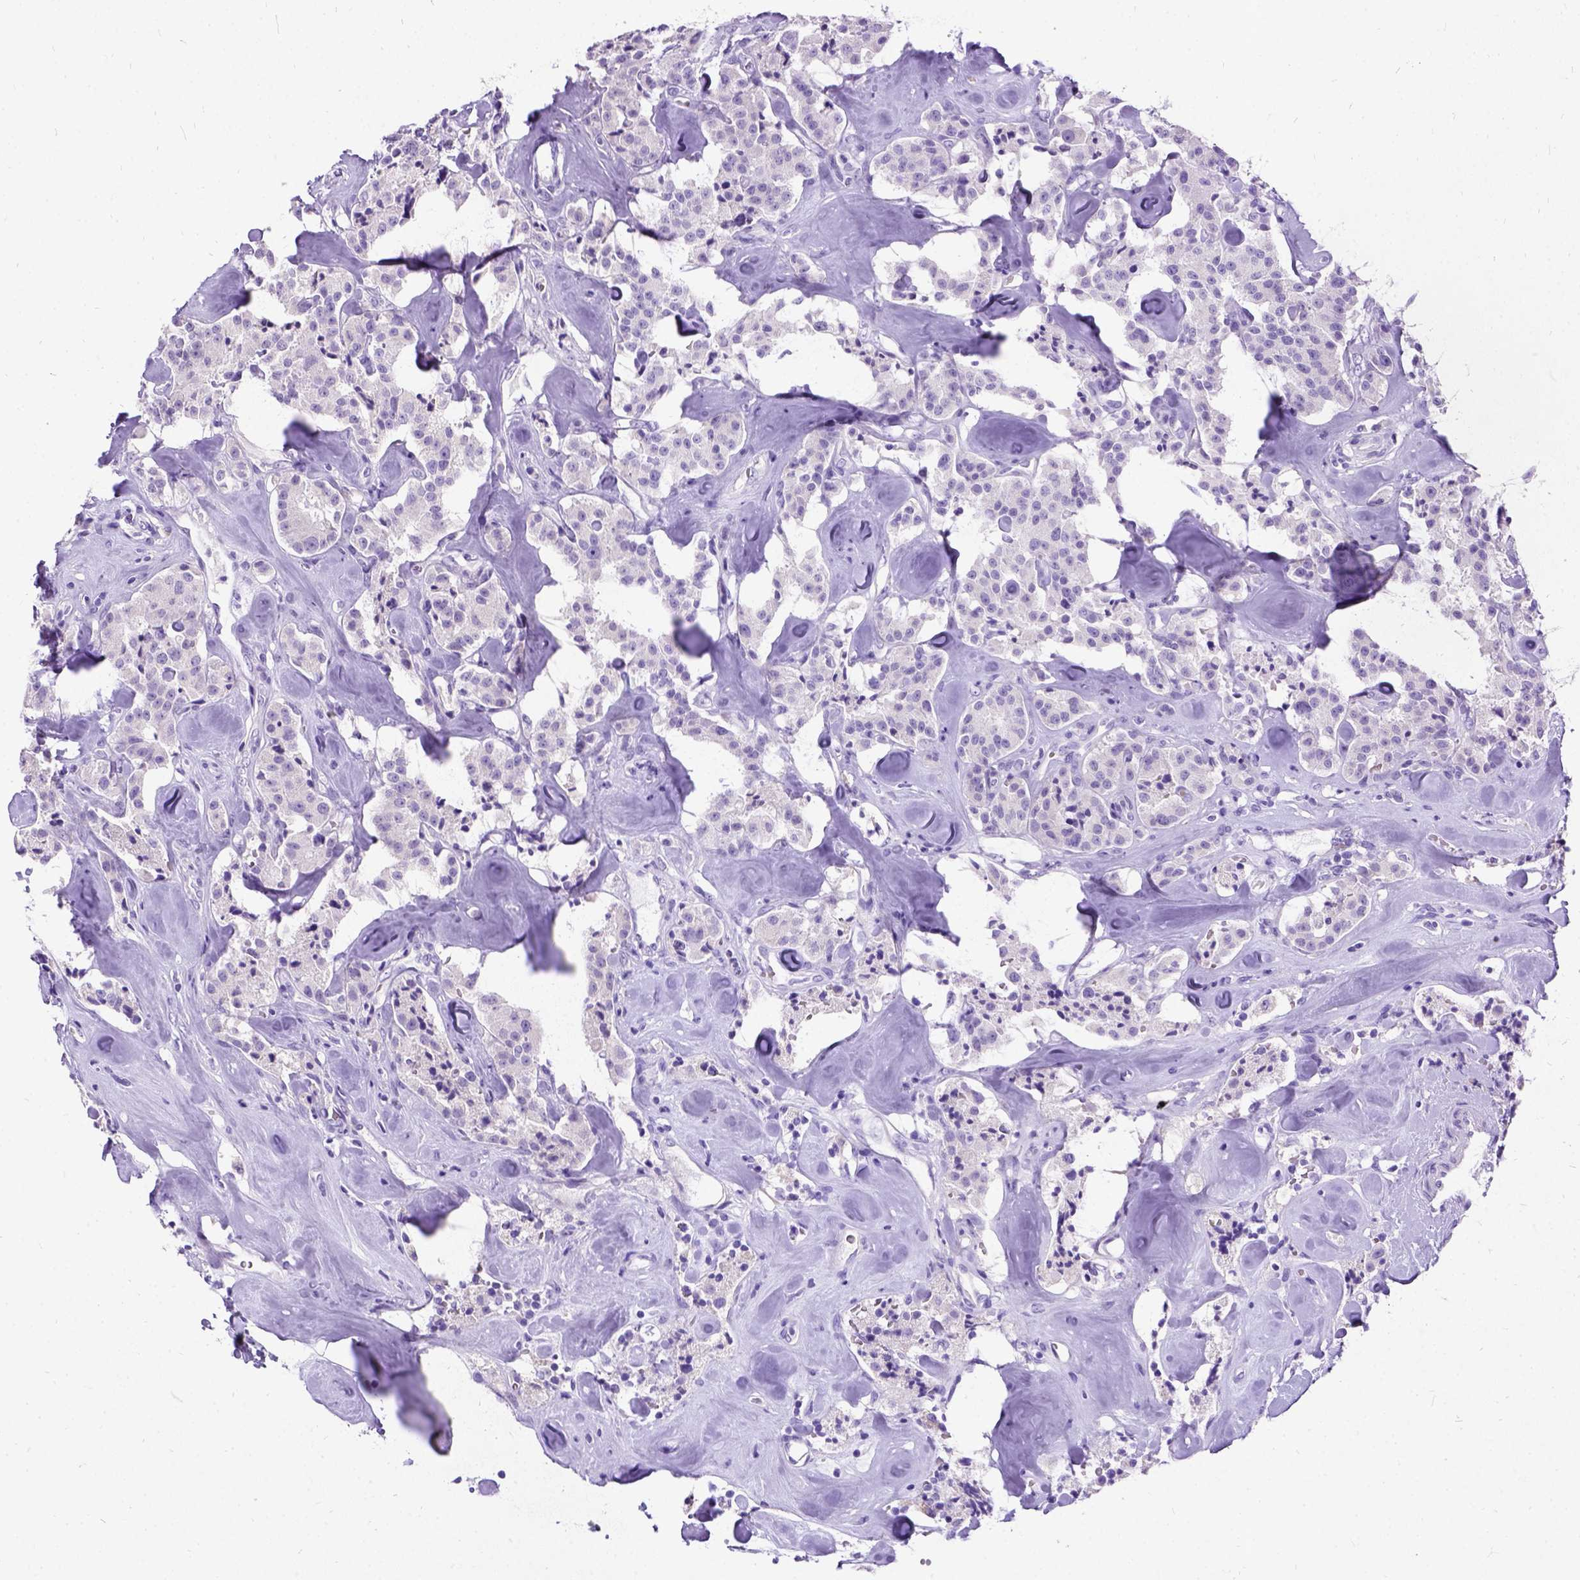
{"staining": {"intensity": "negative", "quantity": "none", "location": "none"}, "tissue": "carcinoid", "cell_type": "Tumor cells", "image_type": "cancer", "snomed": [{"axis": "morphology", "description": "Carcinoid, malignant, NOS"}, {"axis": "topography", "description": "Pancreas"}], "caption": "Immunohistochemical staining of human carcinoid displays no significant expression in tumor cells.", "gene": "NEUROD4", "patient": {"sex": "male", "age": 41}}